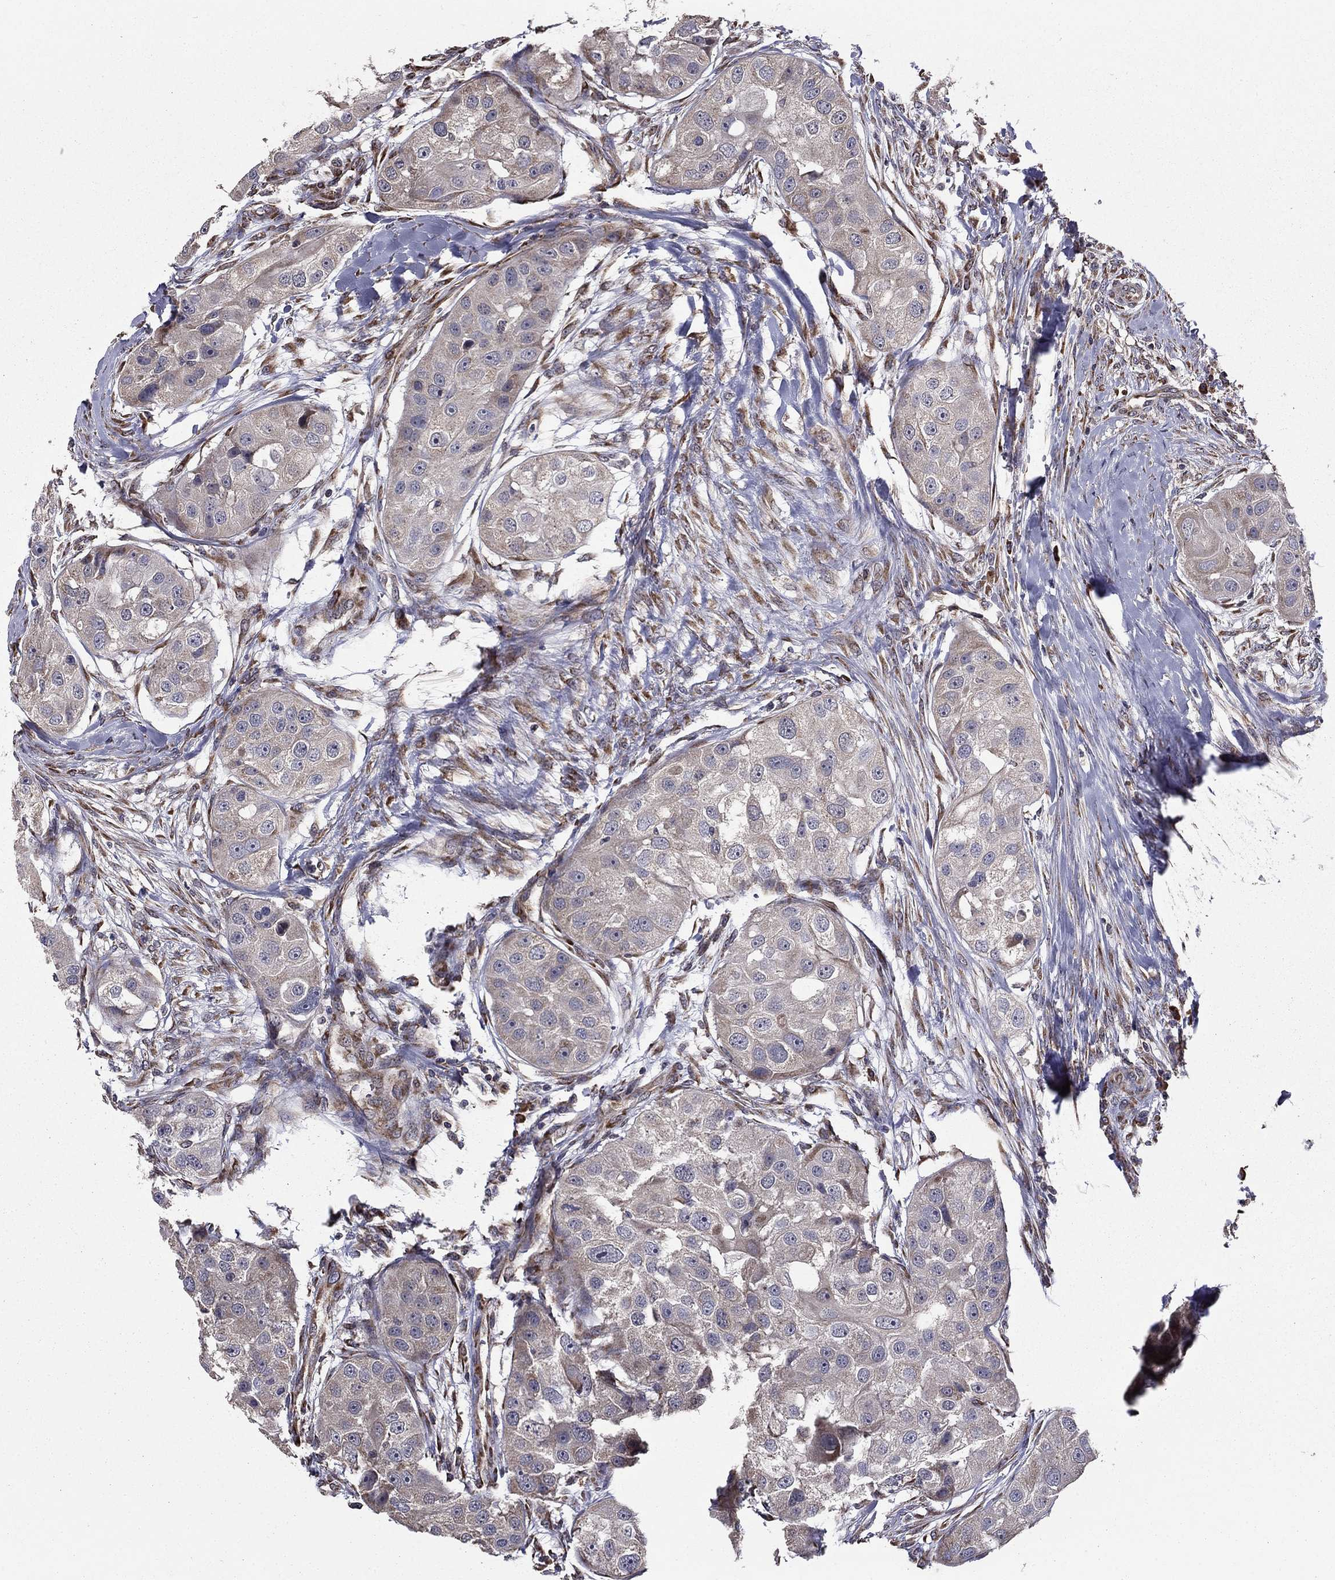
{"staining": {"intensity": "negative", "quantity": "none", "location": "none"}, "tissue": "head and neck cancer", "cell_type": "Tumor cells", "image_type": "cancer", "snomed": [{"axis": "morphology", "description": "Normal tissue, NOS"}, {"axis": "morphology", "description": "Squamous cell carcinoma, NOS"}, {"axis": "topography", "description": "Skeletal muscle"}, {"axis": "topography", "description": "Head-Neck"}], "caption": "High power microscopy histopathology image of an immunohistochemistry (IHC) histopathology image of head and neck cancer, revealing no significant staining in tumor cells.", "gene": "NKIRAS1", "patient": {"sex": "male", "age": 51}}